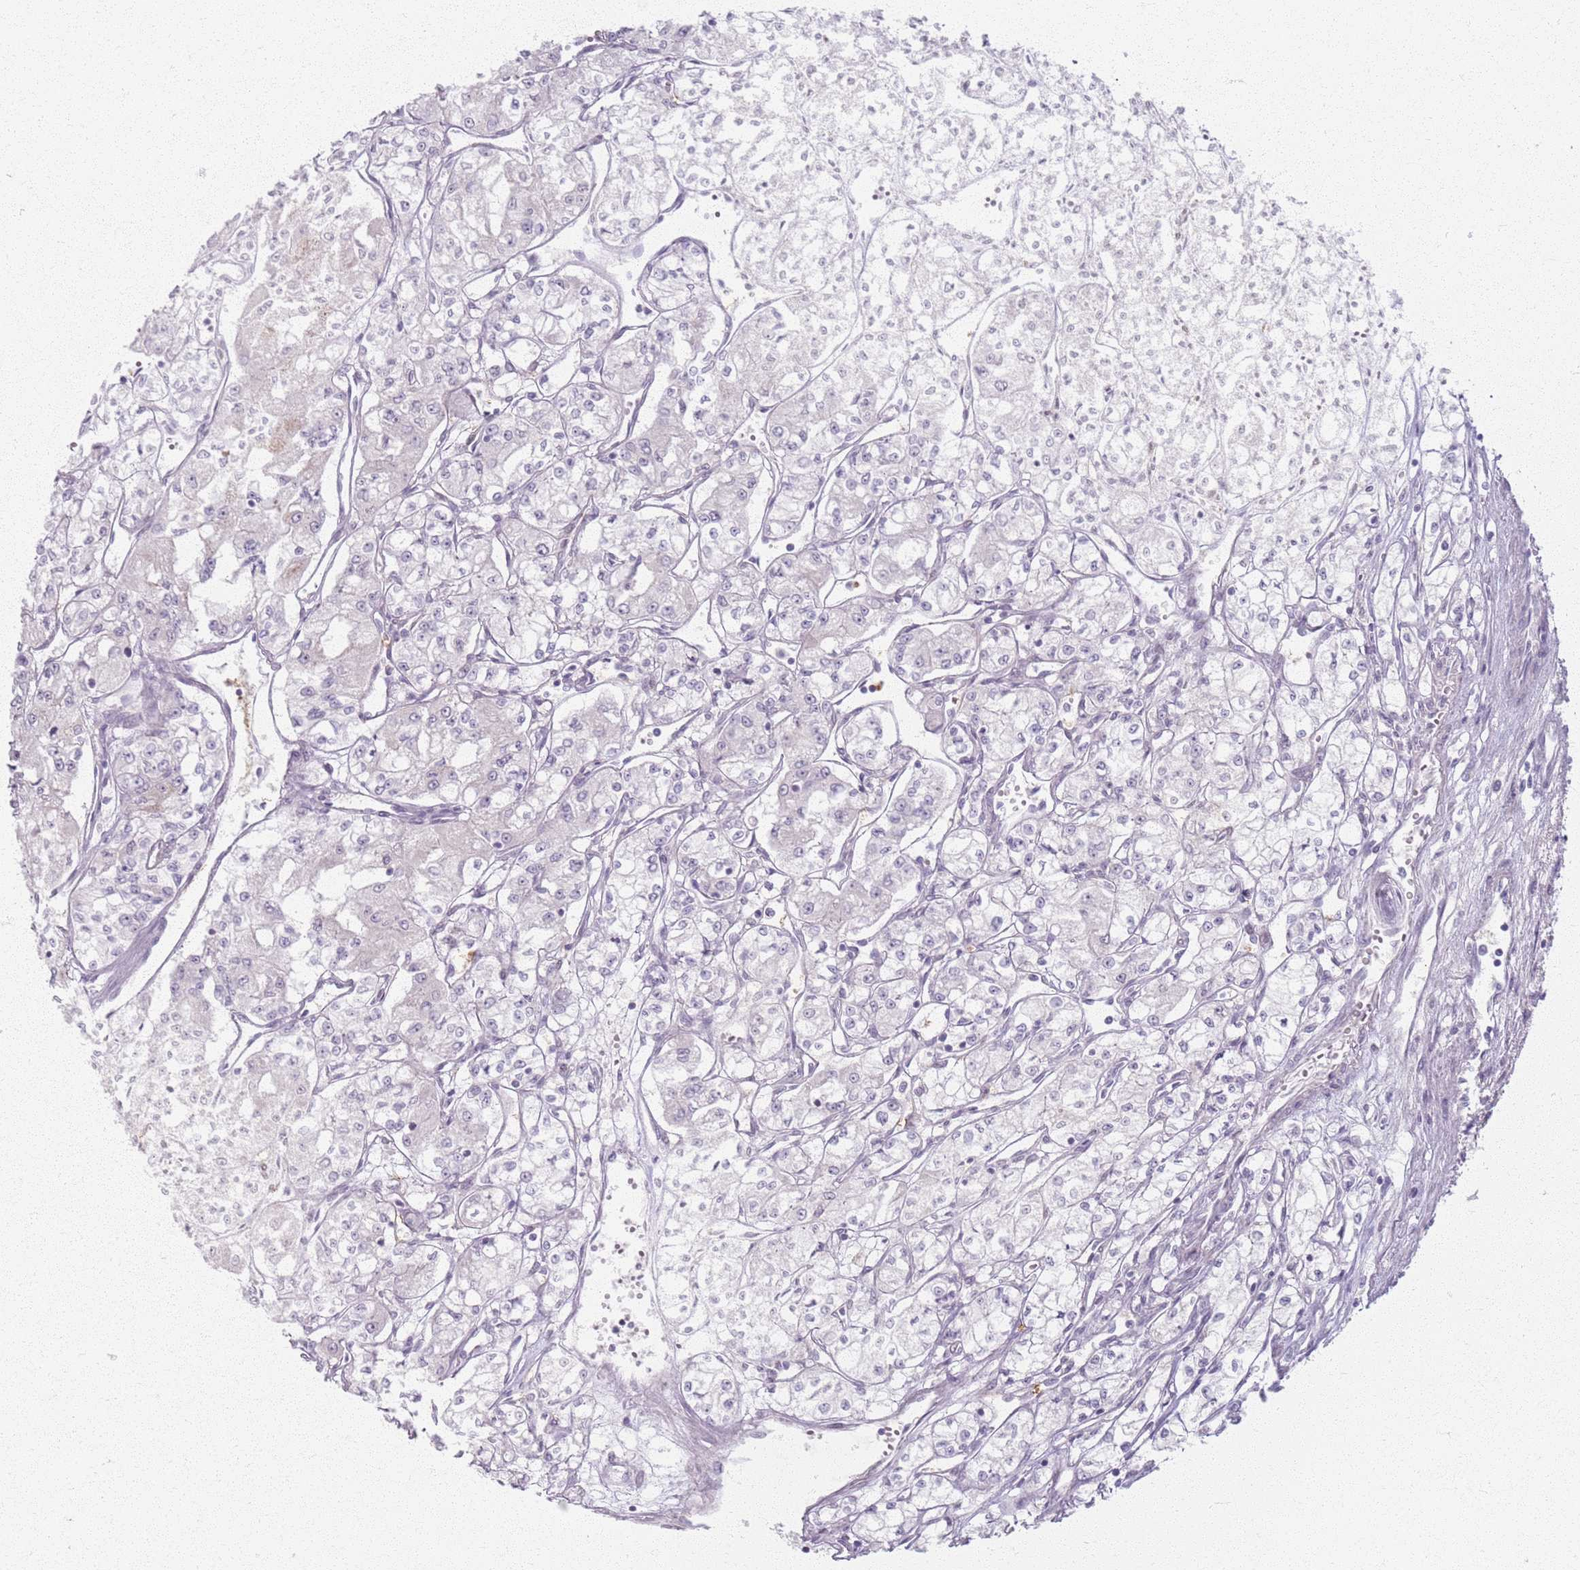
{"staining": {"intensity": "negative", "quantity": "none", "location": "none"}, "tissue": "renal cancer", "cell_type": "Tumor cells", "image_type": "cancer", "snomed": [{"axis": "morphology", "description": "Adenocarcinoma, NOS"}, {"axis": "topography", "description": "Kidney"}], "caption": "A high-resolution histopathology image shows IHC staining of renal cancer, which exhibits no significant expression in tumor cells. Brightfield microscopy of immunohistochemistry stained with DAB (3,3'-diaminobenzidine) (brown) and hematoxylin (blue), captured at high magnification.", "gene": "CRIPT", "patient": {"sex": "male", "age": 59}}